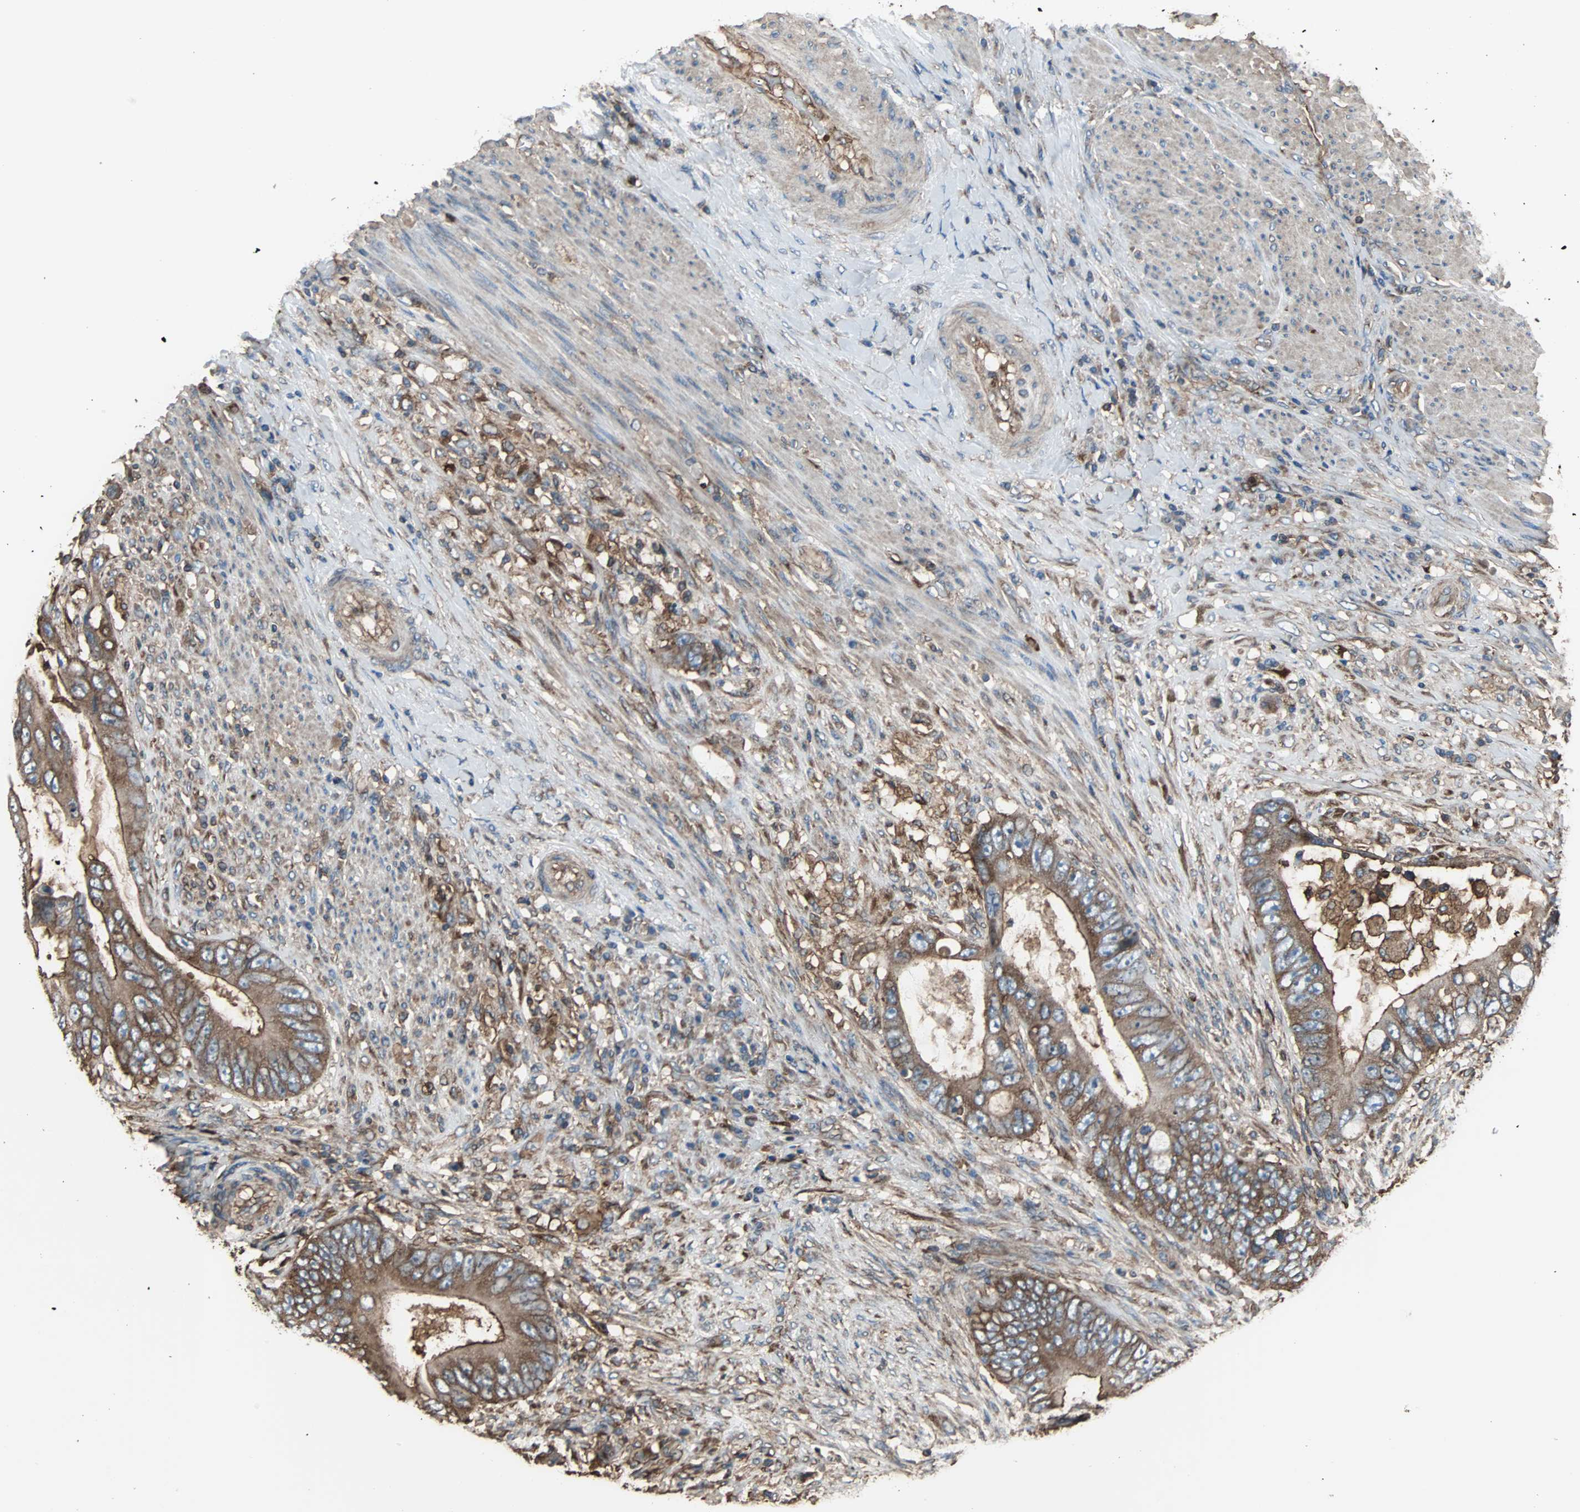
{"staining": {"intensity": "moderate", "quantity": ">75%", "location": "cytoplasmic/membranous"}, "tissue": "colorectal cancer", "cell_type": "Tumor cells", "image_type": "cancer", "snomed": [{"axis": "morphology", "description": "Adenocarcinoma, NOS"}, {"axis": "topography", "description": "Rectum"}], "caption": "Adenocarcinoma (colorectal) stained for a protein (brown) shows moderate cytoplasmic/membranous positive expression in approximately >75% of tumor cells.", "gene": "ACTN1", "patient": {"sex": "female", "age": 77}}